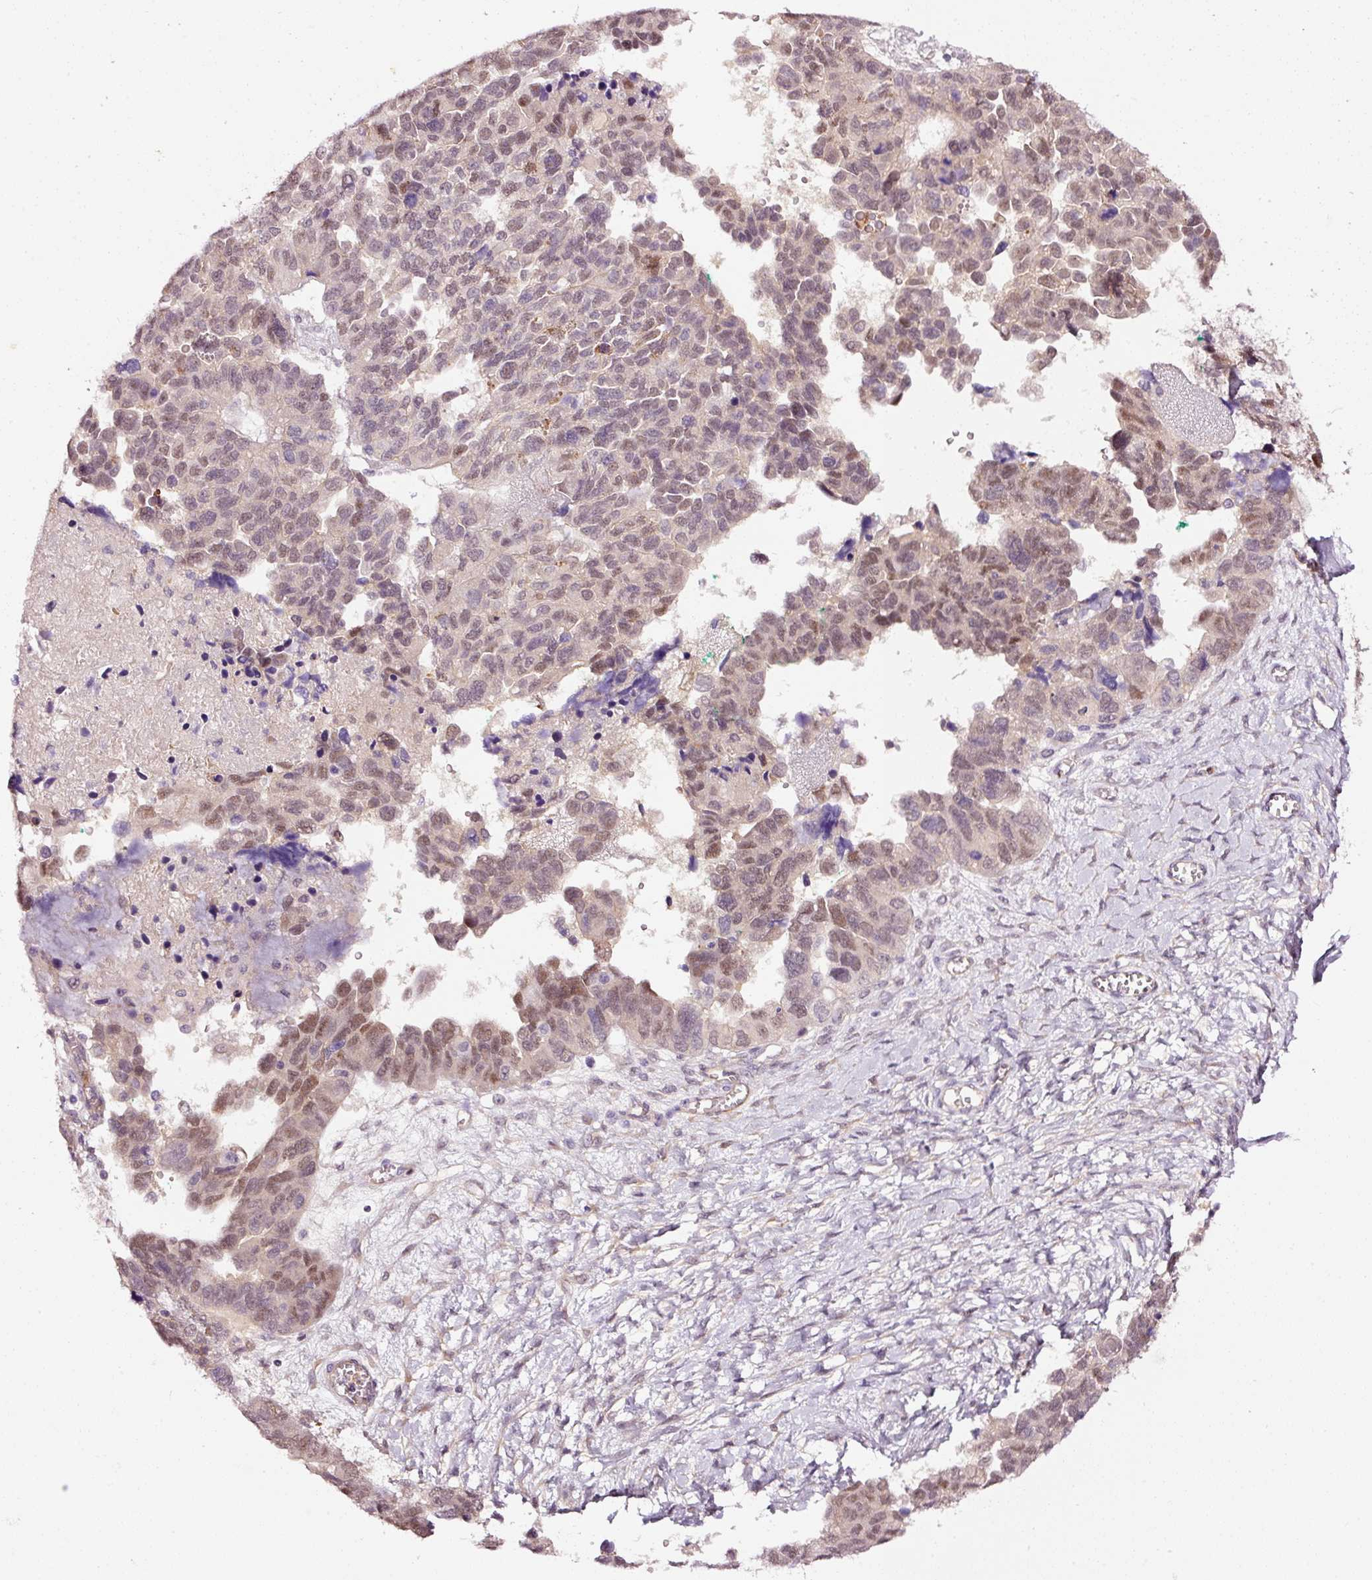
{"staining": {"intensity": "moderate", "quantity": ">75%", "location": "nuclear"}, "tissue": "ovarian cancer", "cell_type": "Tumor cells", "image_type": "cancer", "snomed": [{"axis": "morphology", "description": "Cystadenocarcinoma, serous, NOS"}, {"axis": "topography", "description": "Ovary"}], "caption": "Ovarian serous cystadenocarcinoma stained for a protein (brown) demonstrates moderate nuclear positive expression in approximately >75% of tumor cells.", "gene": "ABCB4", "patient": {"sex": "female", "age": 64}}